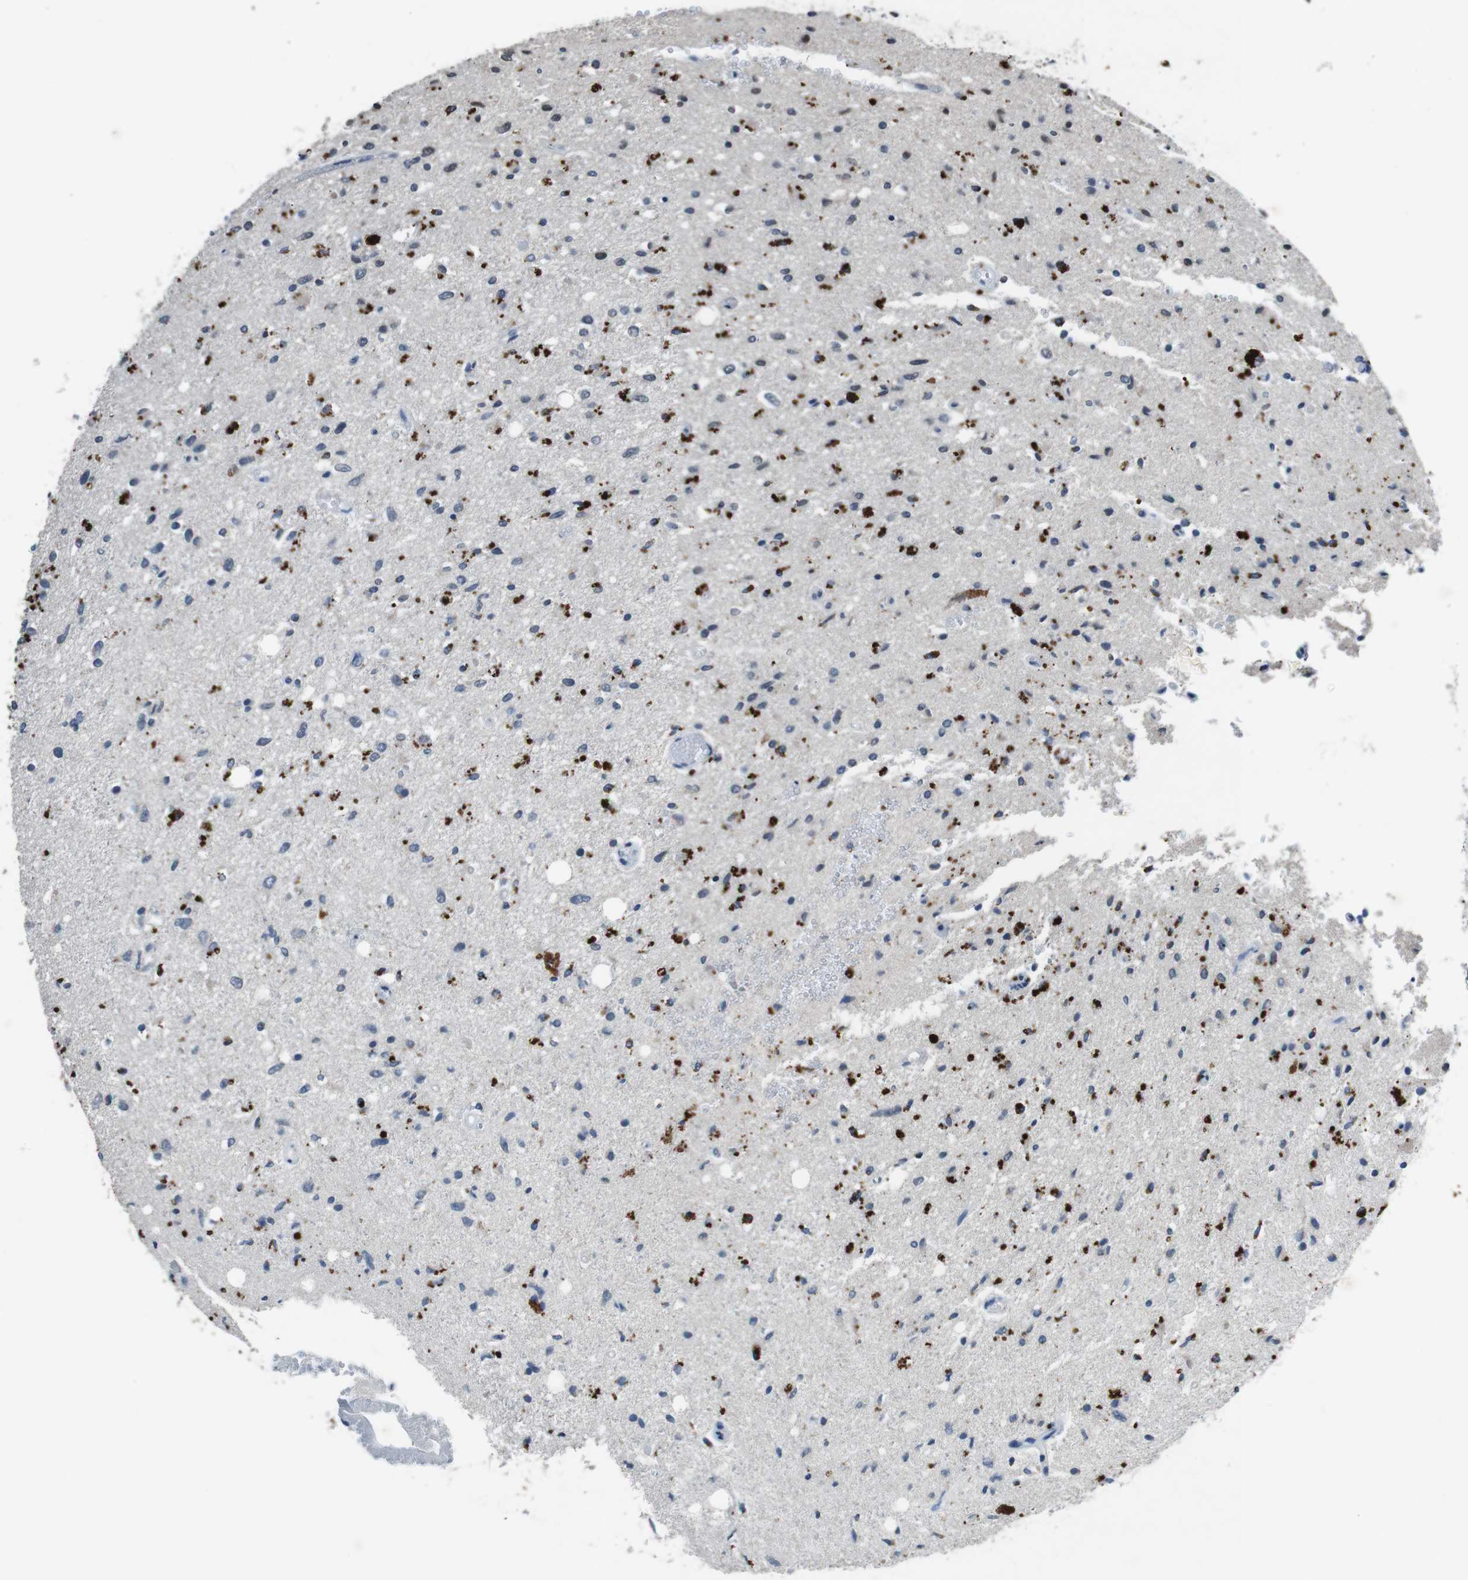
{"staining": {"intensity": "moderate", "quantity": "25%-75%", "location": "cytoplasmic/membranous,nuclear"}, "tissue": "glioma", "cell_type": "Tumor cells", "image_type": "cancer", "snomed": [{"axis": "morphology", "description": "Glioma, malignant, Low grade"}, {"axis": "topography", "description": "Brain"}], "caption": "Moderate cytoplasmic/membranous and nuclear positivity is identified in about 25%-75% of tumor cells in malignant glioma (low-grade).", "gene": "USP7", "patient": {"sex": "male", "age": 77}}